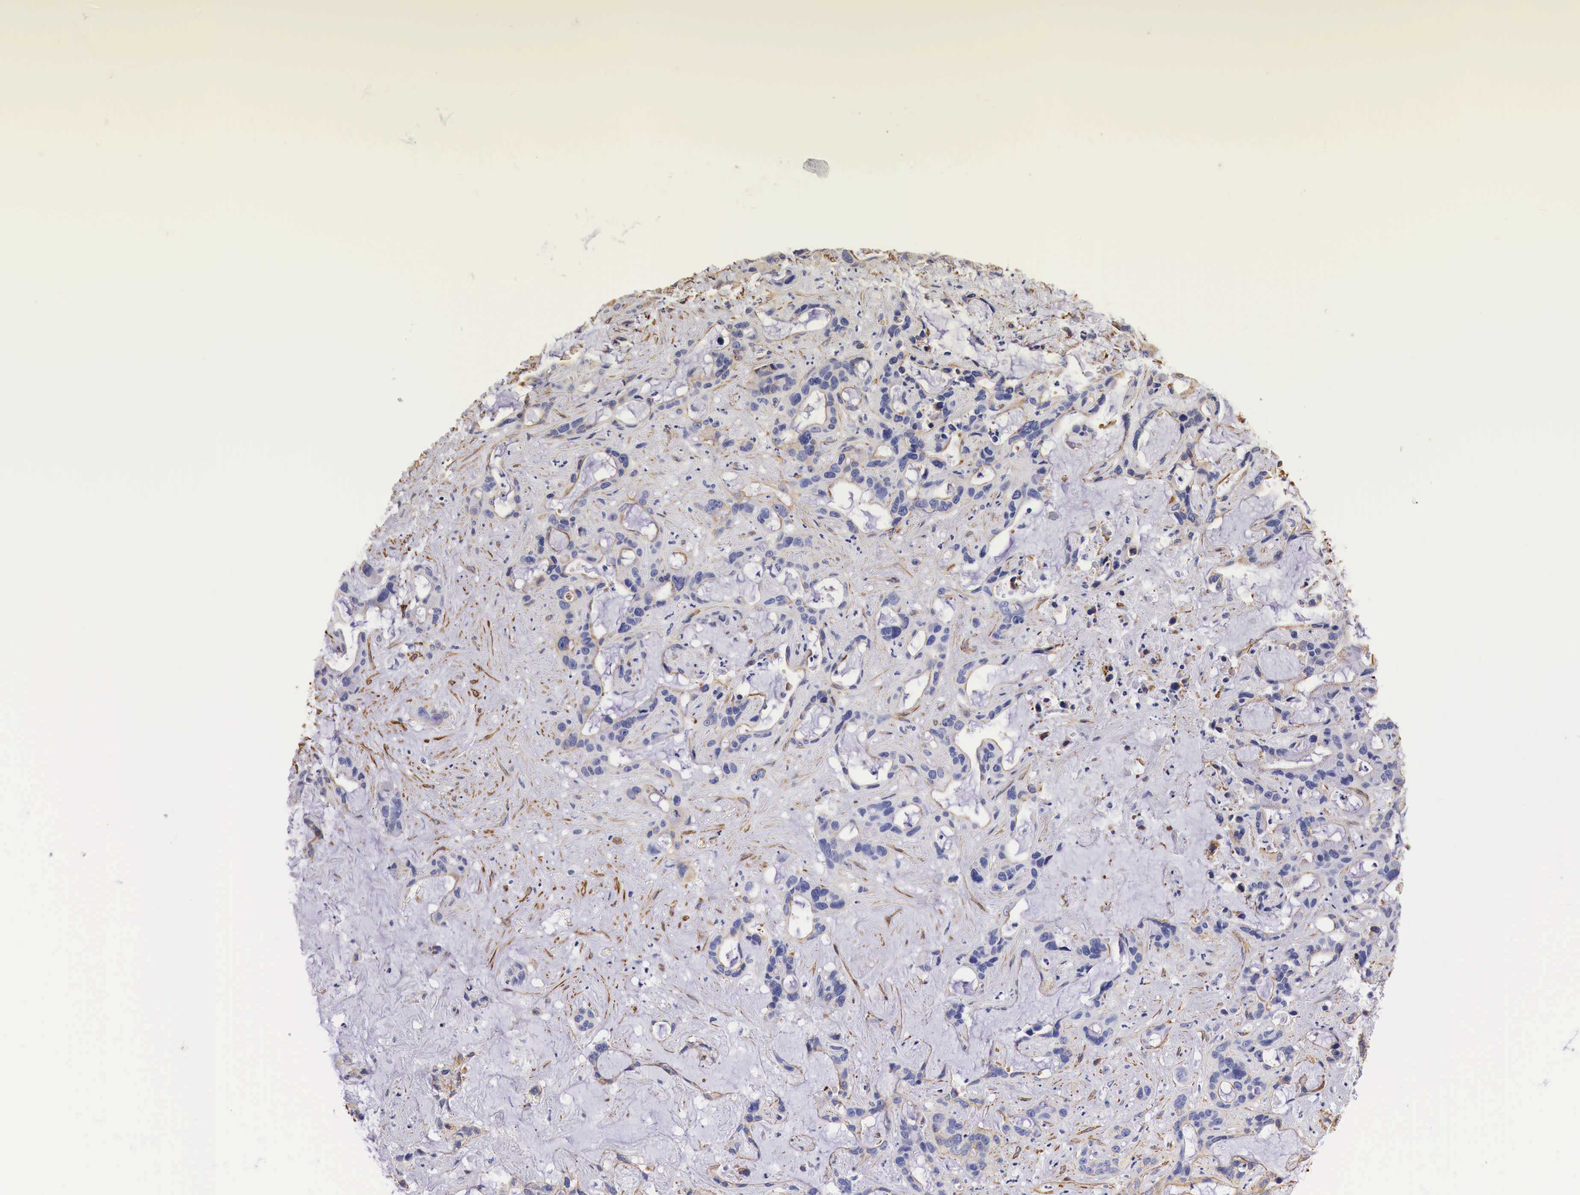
{"staining": {"intensity": "negative", "quantity": "none", "location": "none"}, "tissue": "liver cancer", "cell_type": "Tumor cells", "image_type": "cancer", "snomed": [{"axis": "morphology", "description": "Cholangiocarcinoma"}, {"axis": "topography", "description": "Liver"}], "caption": "Immunohistochemical staining of human liver cholangiocarcinoma shows no significant staining in tumor cells. The staining is performed using DAB brown chromogen with nuclei counter-stained in using hematoxylin.", "gene": "TPM1", "patient": {"sex": "female", "age": 65}}